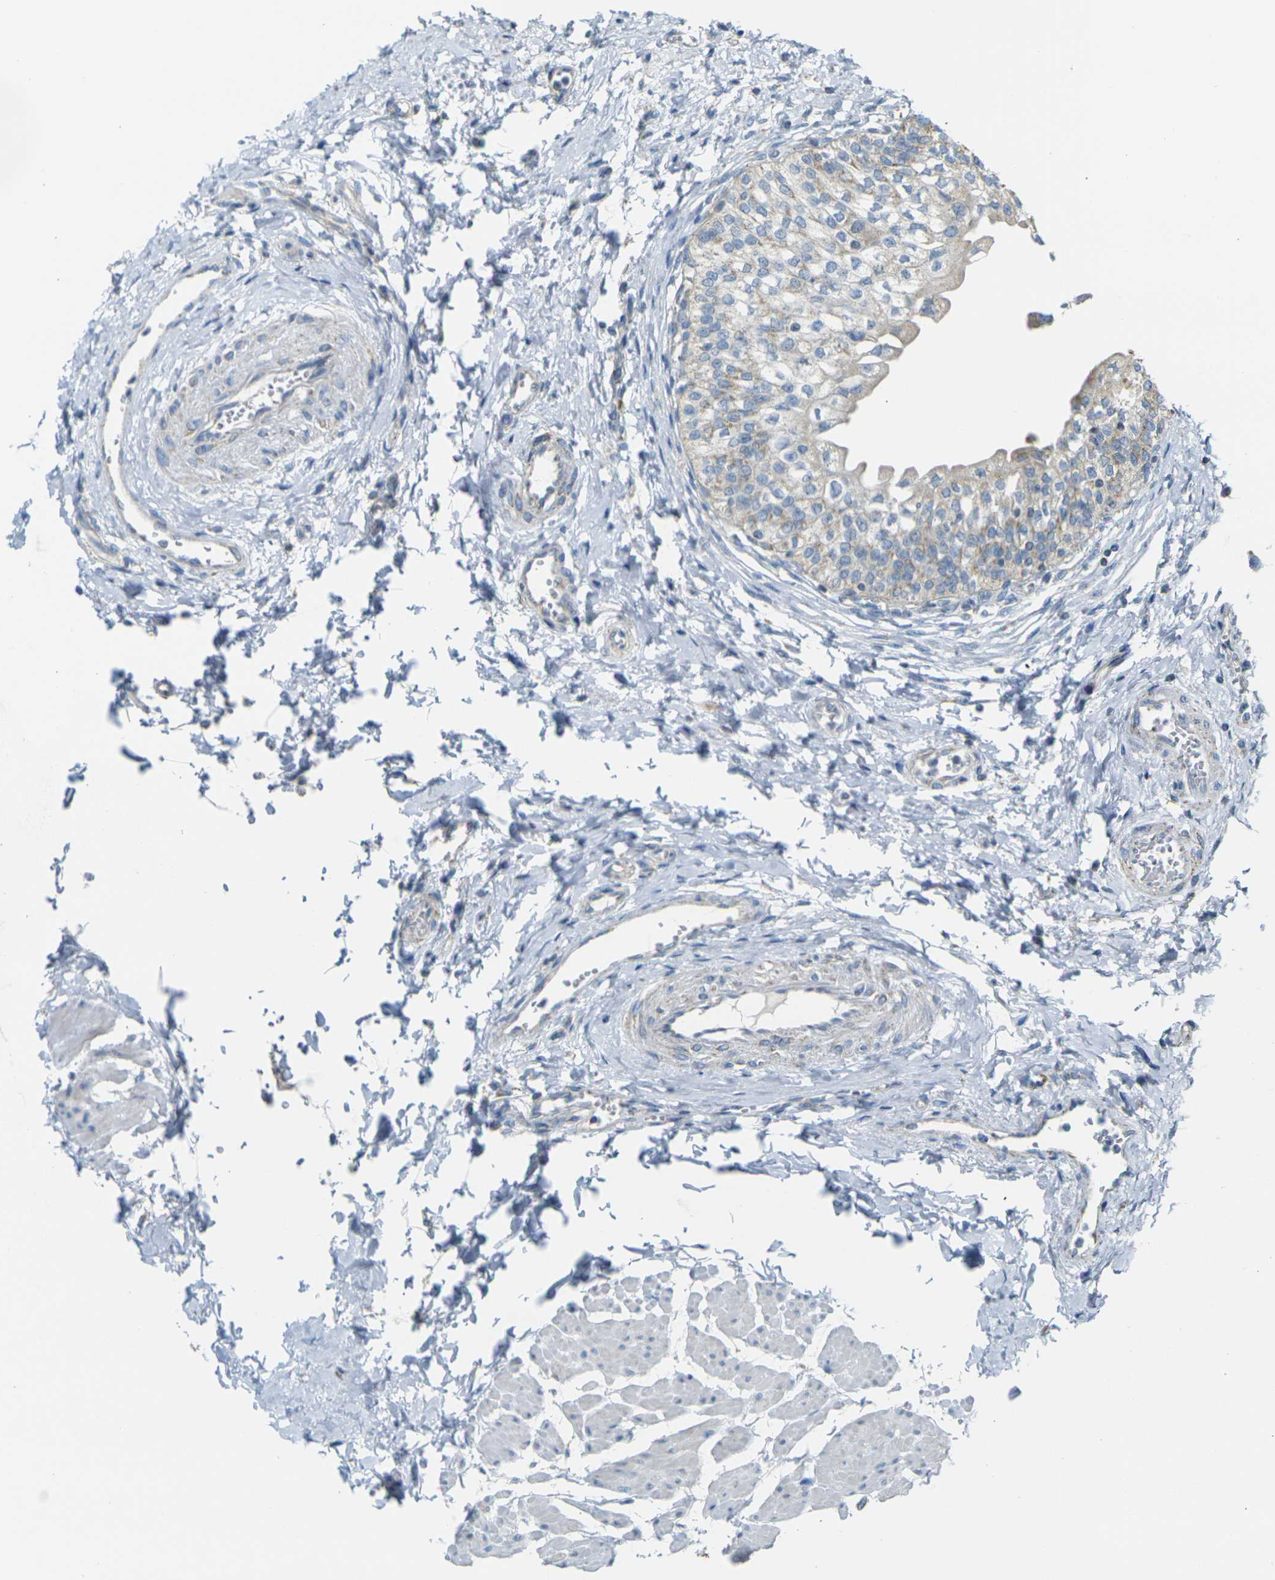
{"staining": {"intensity": "weak", "quantity": ">75%", "location": "cytoplasmic/membranous"}, "tissue": "urinary bladder", "cell_type": "Urothelial cells", "image_type": "normal", "snomed": [{"axis": "morphology", "description": "Normal tissue, NOS"}, {"axis": "topography", "description": "Urinary bladder"}], "caption": "Weak cytoplasmic/membranous expression is seen in about >75% of urothelial cells in benign urinary bladder. (Brightfield microscopy of DAB IHC at high magnification).", "gene": "PARD6B", "patient": {"sex": "male", "age": 55}}